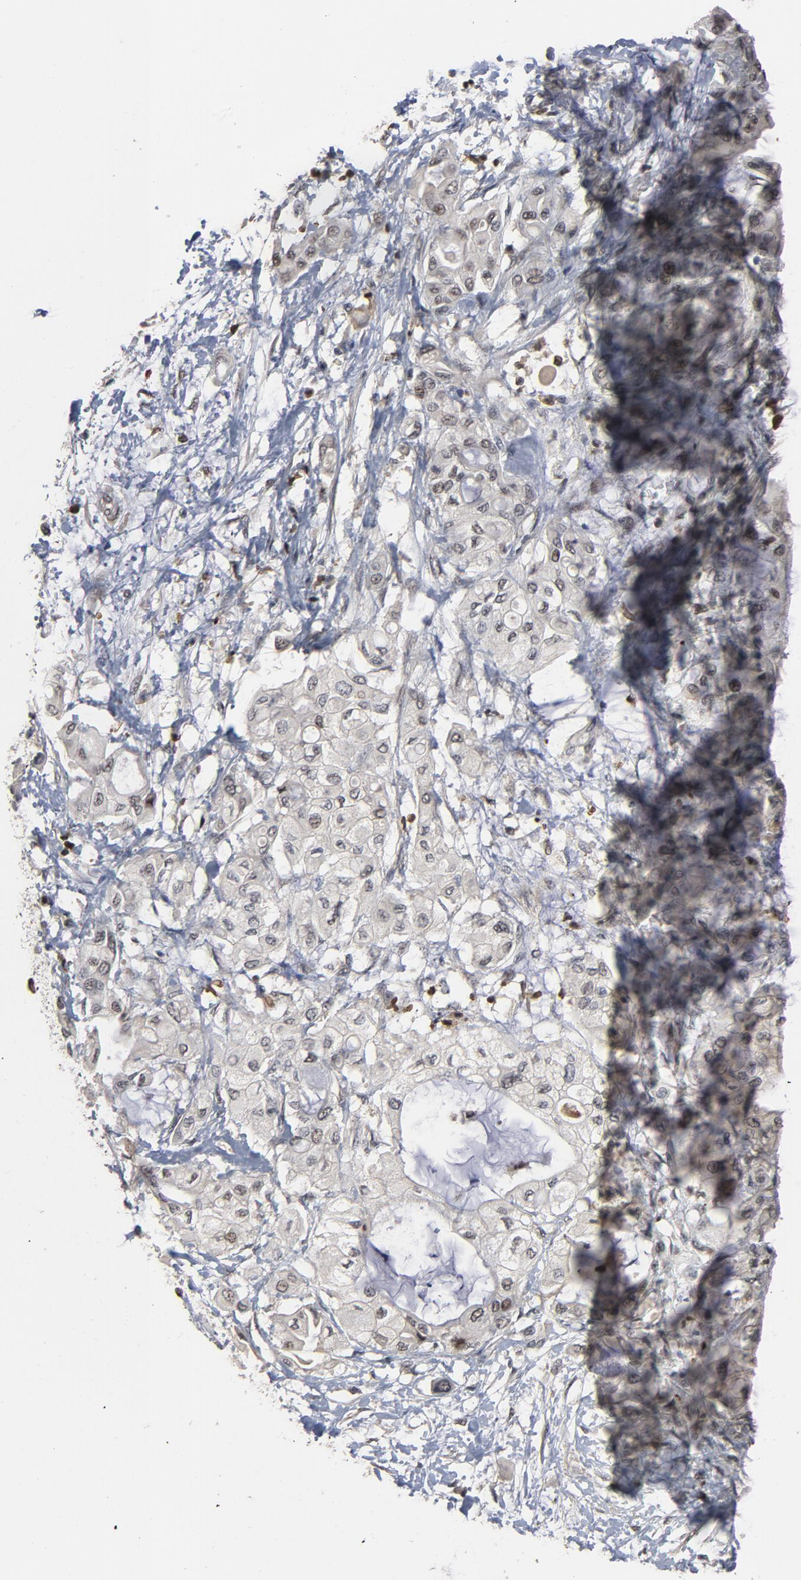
{"staining": {"intensity": "weak", "quantity": "<25%", "location": "nuclear"}, "tissue": "pancreatic cancer", "cell_type": "Tumor cells", "image_type": "cancer", "snomed": [{"axis": "morphology", "description": "Adenocarcinoma, NOS"}, {"axis": "morphology", "description": "Adenocarcinoma, metastatic, NOS"}, {"axis": "topography", "description": "Lymph node"}, {"axis": "topography", "description": "Pancreas"}, {"axis": "topography", "description": "Duodenum"}], "caption": "Protein analysis of pancreatic adenocarcinoma exhibits no significant staining in tumor cells.", "gene": "RTL5", "patient": {"sex": "female", "age": 64}}